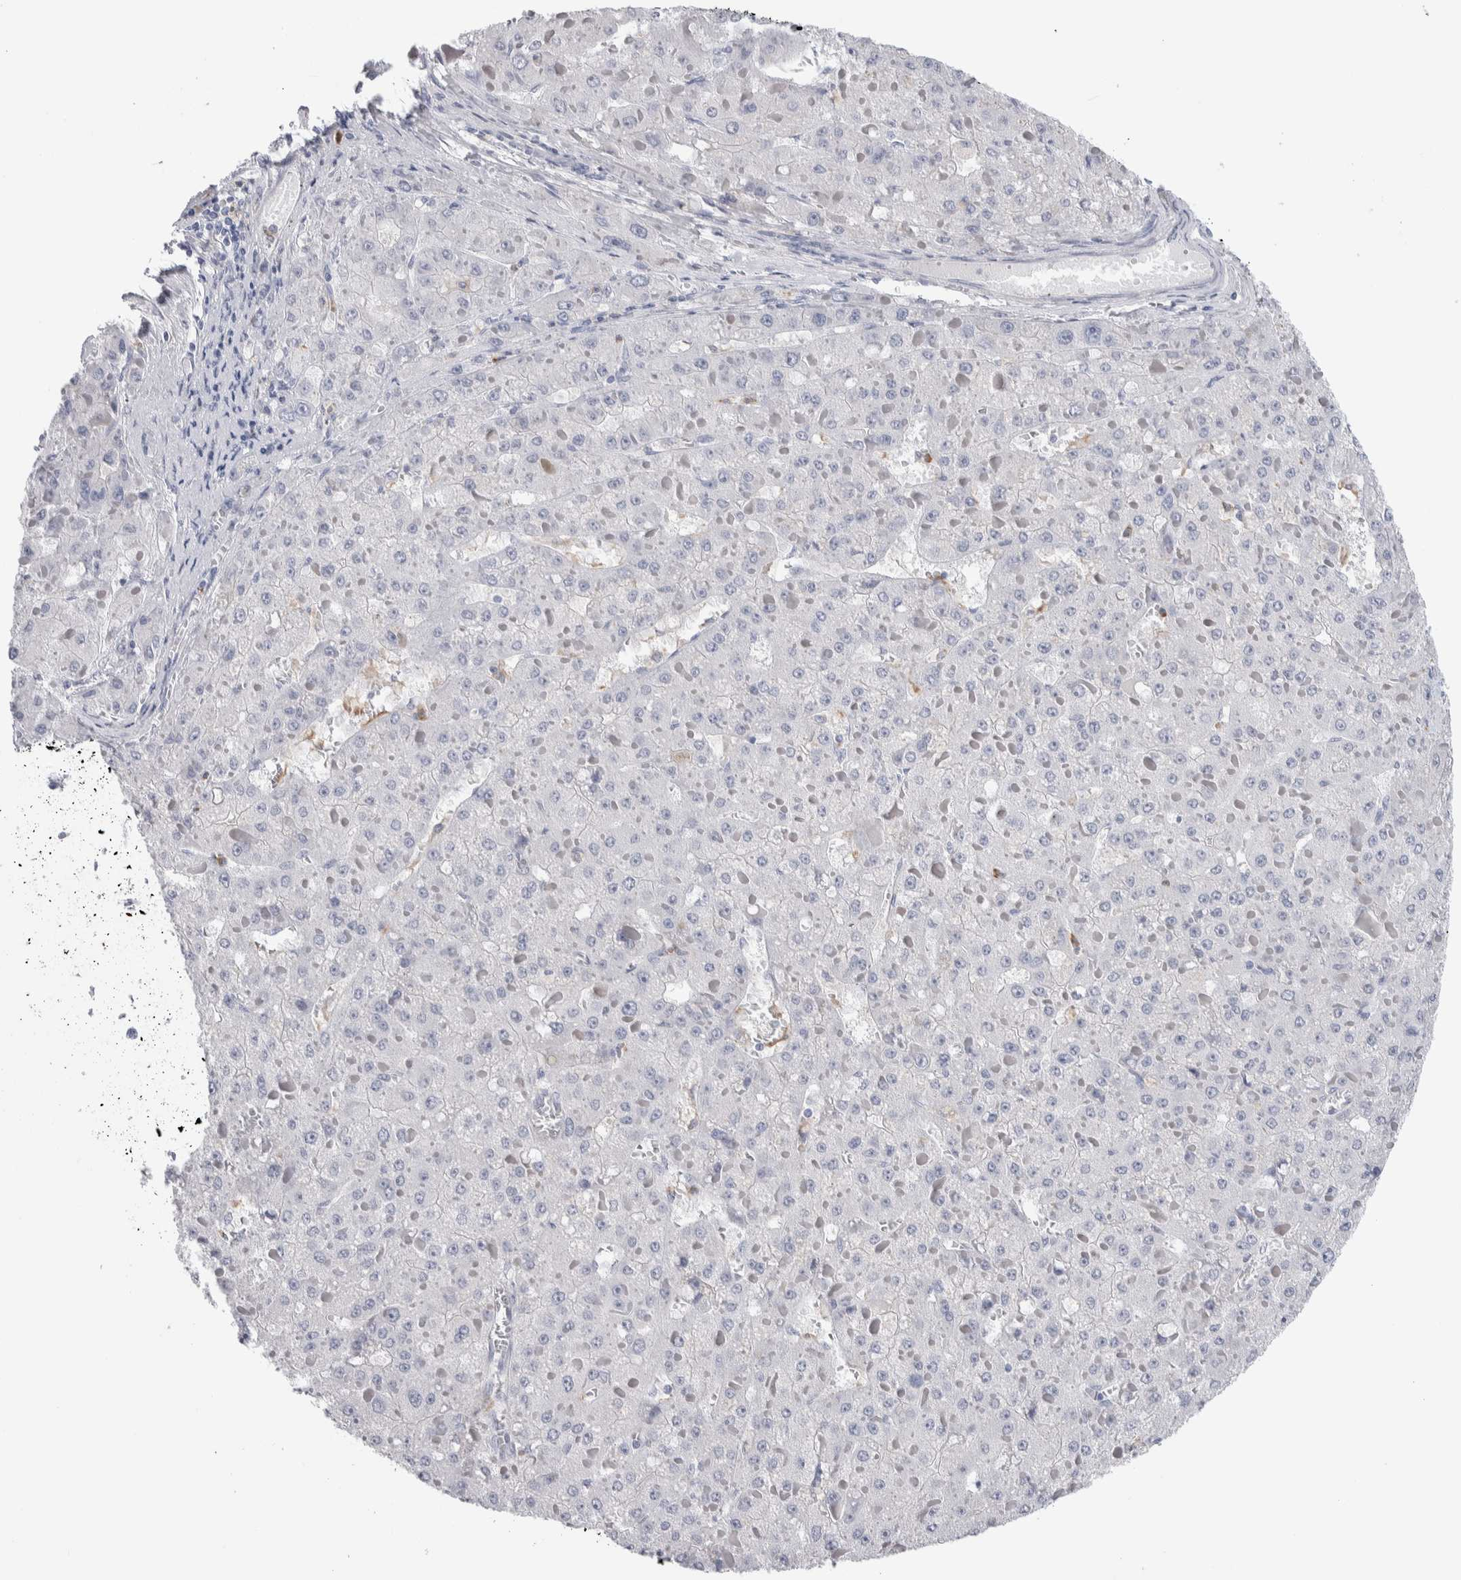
{"staining": {"intensity": "negative", "quantity": "none", "location": "none"}, "tissue": "liver cancer", "cell_type": "Tumor cells", "image_type": "cancer", "snomed": [{"axis": "morphology", "description": "Carcinoma, Hepatocellular, NOS"}, {"axis": "topography", "description": "Liver"}], "caption": "An immunohistochemistry histopathology image of hepatocellular carcinoma (liver) is shown. There is no staining in tumor cells of hepatocellular carcinoma (liver). Brightfield microscopy of immunohistochemistry stained with DAB (3,3'-diaminobenzidine) (brown) and hematoxylin (blue), captured at high magnification.", "gene": "LURAP1L", "patient": {"sex": "female", "age": 73}}